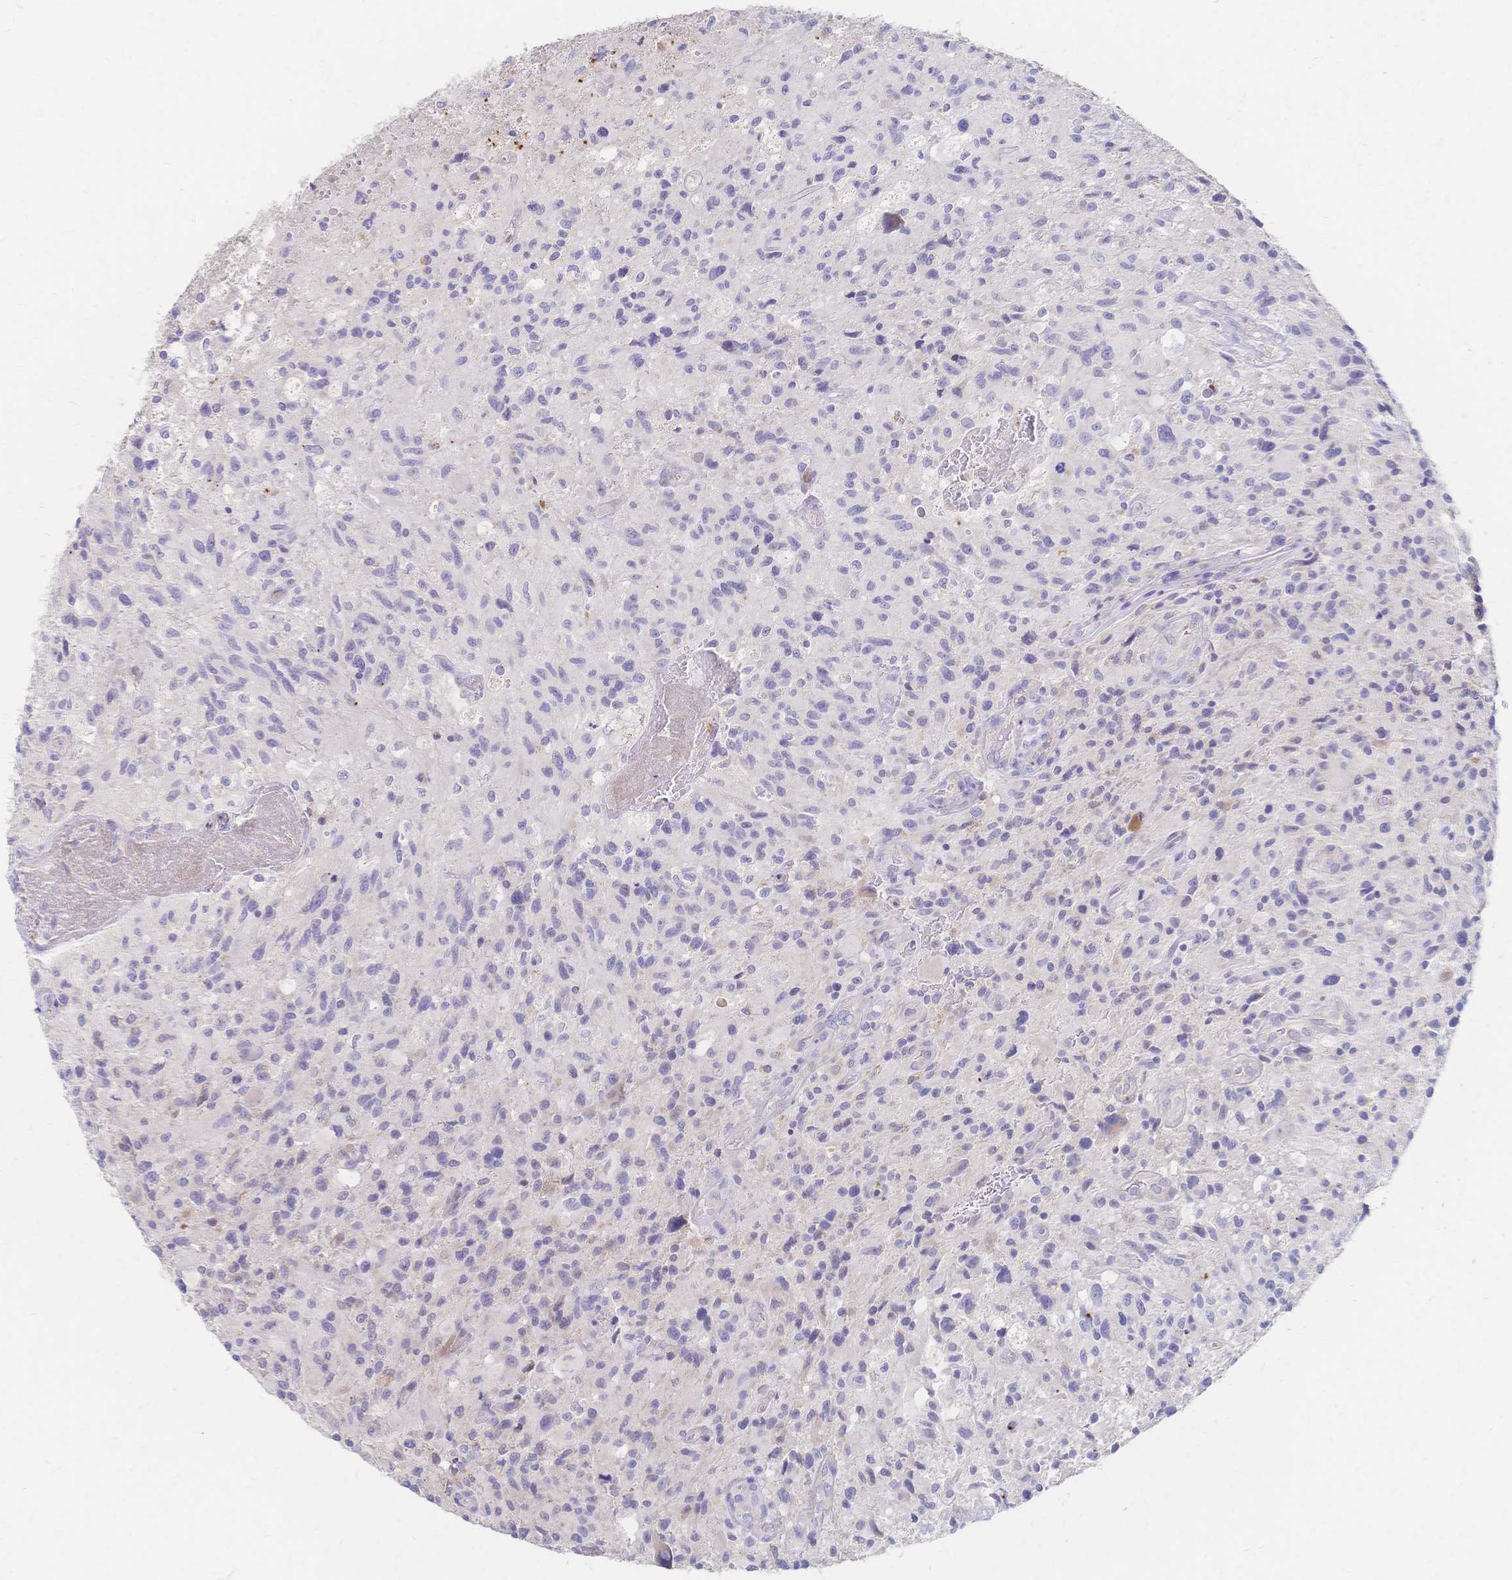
{"staining": {"intensity": "negative", "quantity": "none", "location": "none"}, "tissue": "glioma", "cell_type": "Tumor cells", "image_type": "cancer", "snomed": [{"axis": "morphology", "description": "Glioma, malignant, High grade"}, {"axis": "topography", "description": "Brain"}], "caption": "DAB (3,3'-diaminobenzidine) immunohistochemical staining of high-grade glioma (malignant) displays no significant staining in tumor cells.", "gene": "VWC2L", "patient": {"sex": "male", "age": 63}}